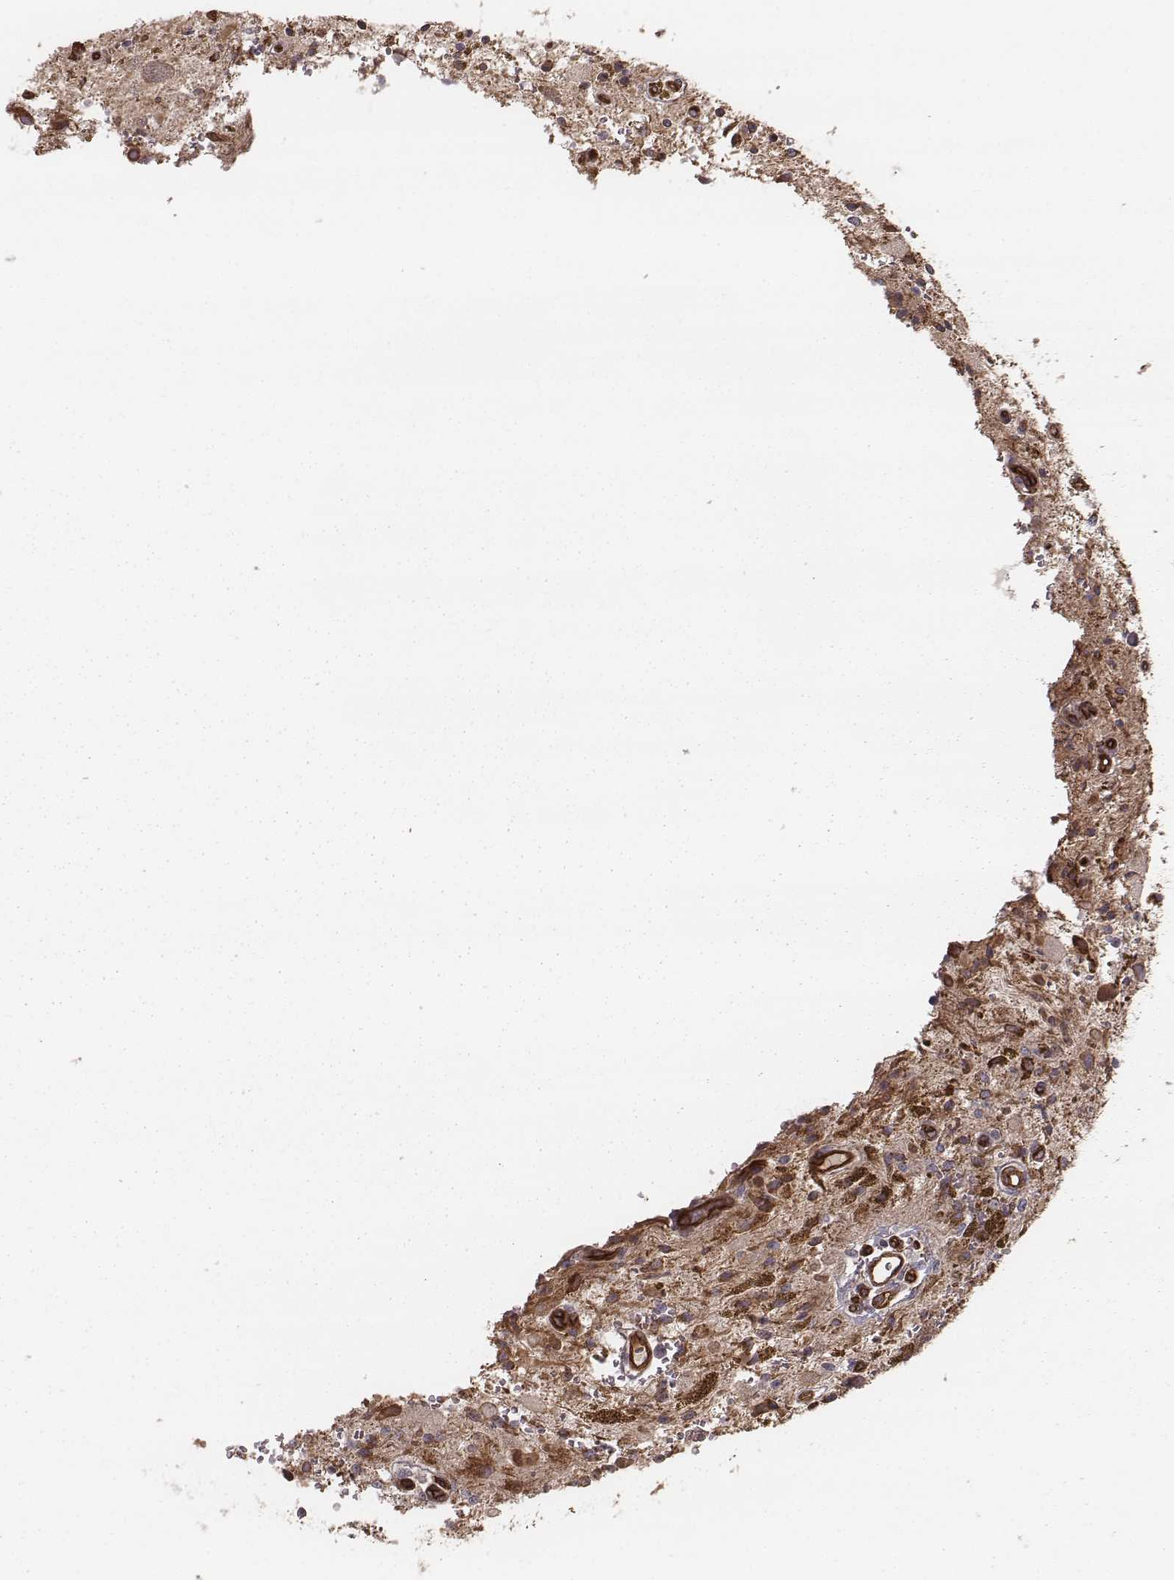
{"staining": {"intensity": "moderate", "quantity": "25%-75%", "location": "cytoplasmic/membranous"}, "tissue": "glioma", "cell_type": "Tumor cells", "image_type": "cancer", "snomed": [{"axis": "morphology", "description": "Glioma, malignant, Low grade"}, {"axis": "topography", "description": "Cerebellum"}], "caption": "A micrograph showing moderate cytoplasmic/membranous expression in approximately 25%-75% of tumor cells in glioma, as visualized by brown immunohistochemical staining.", "gene": "PALMD", "patient": {"sex": "female", "age": 14}}